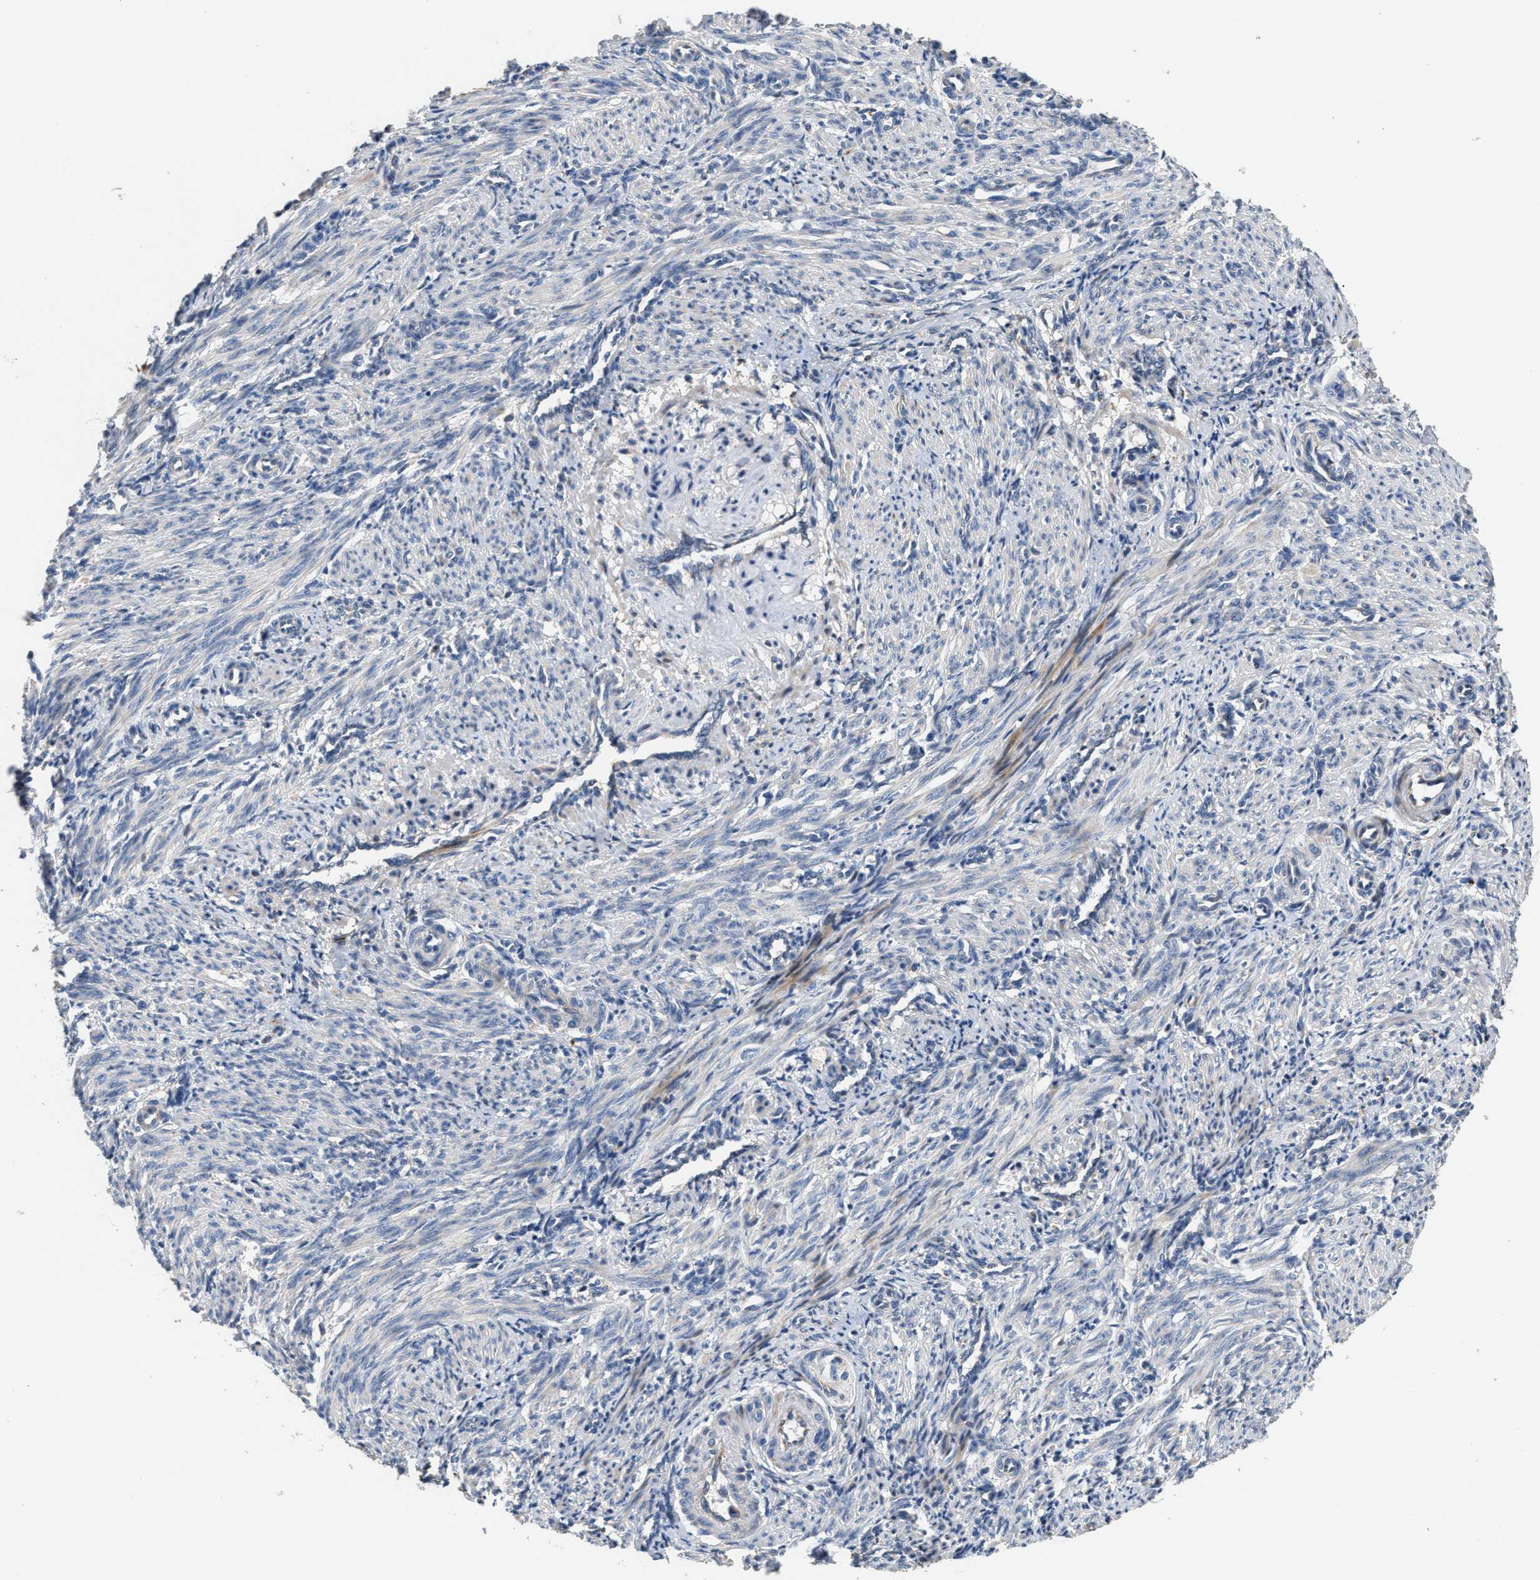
{"staining": {"intensity": "negative", "quantity": "none", "location": "none"}, "tissue": "smooth muscle", "cell_type": "Smooth muscle cells", "image_type": "normal", "snomed": [{"axis": "morphology", "description": "Normal tissue, NOS"}, {"axis": "topography", "description": "Endometrium"}], "caption": "Human smooth muscle stained for a protein using immunohistochemistry exhibits no expression in smooth muscle cells.", "gene": "IL17RC", "patient": {"sex": "female", "age": 33}}